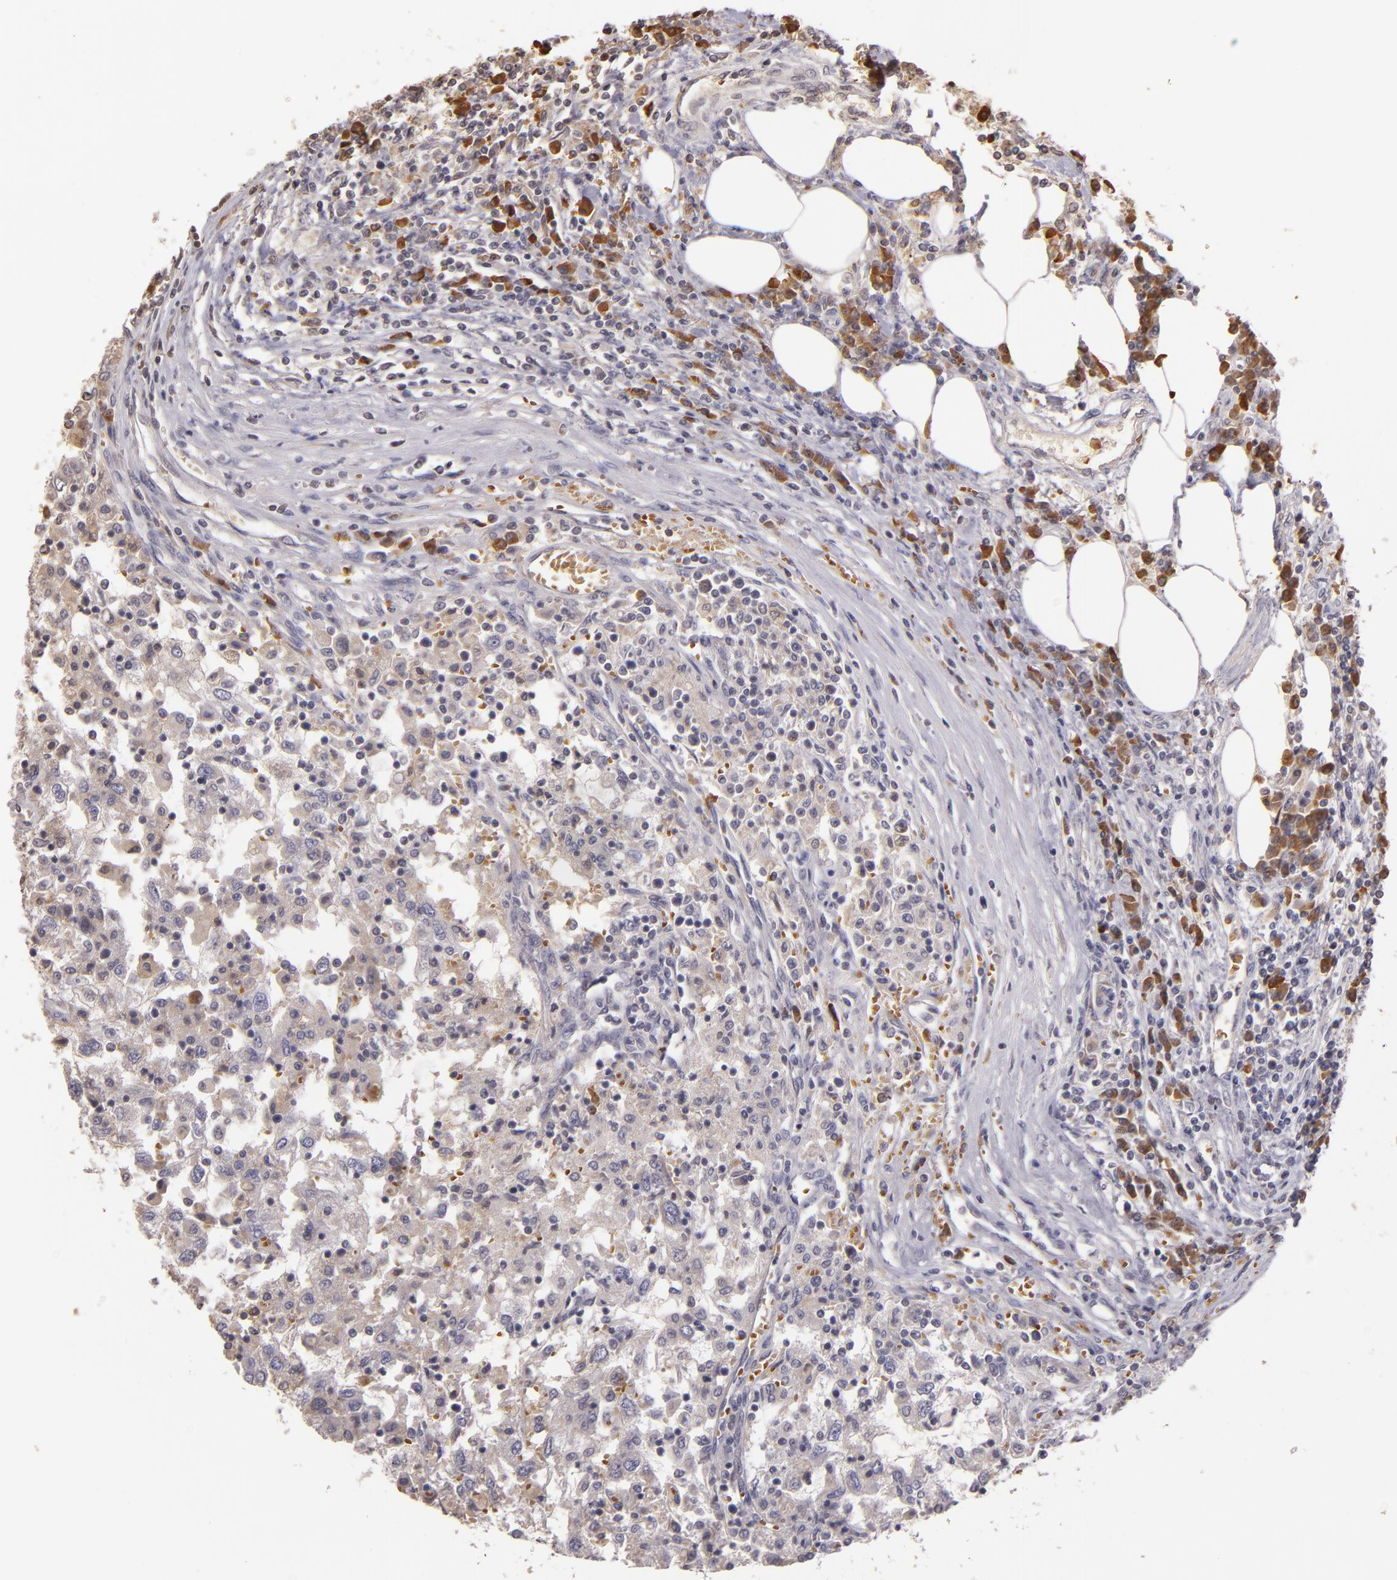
{"staining": {"intensity": "negative", "quantity": "none", "location": "none"}, "tissue": "renal cancer", "cell_type": "Tumor cells", "image_type": "cancer", "snomed": [{"axis": "morphology", "description": "Normal tissue, NOS"}, {"axis": "morphology", "description": "Adenocarcinoma, NOS"}, {"axis": "topography", "description": "Kidney"}], "caption": "Immunohistochemical staining of renal adenocarcinoma shows no significant positivity in tumor cells.", "gene": "ABL1", "patient": {"sex": "male", "age": 71}}